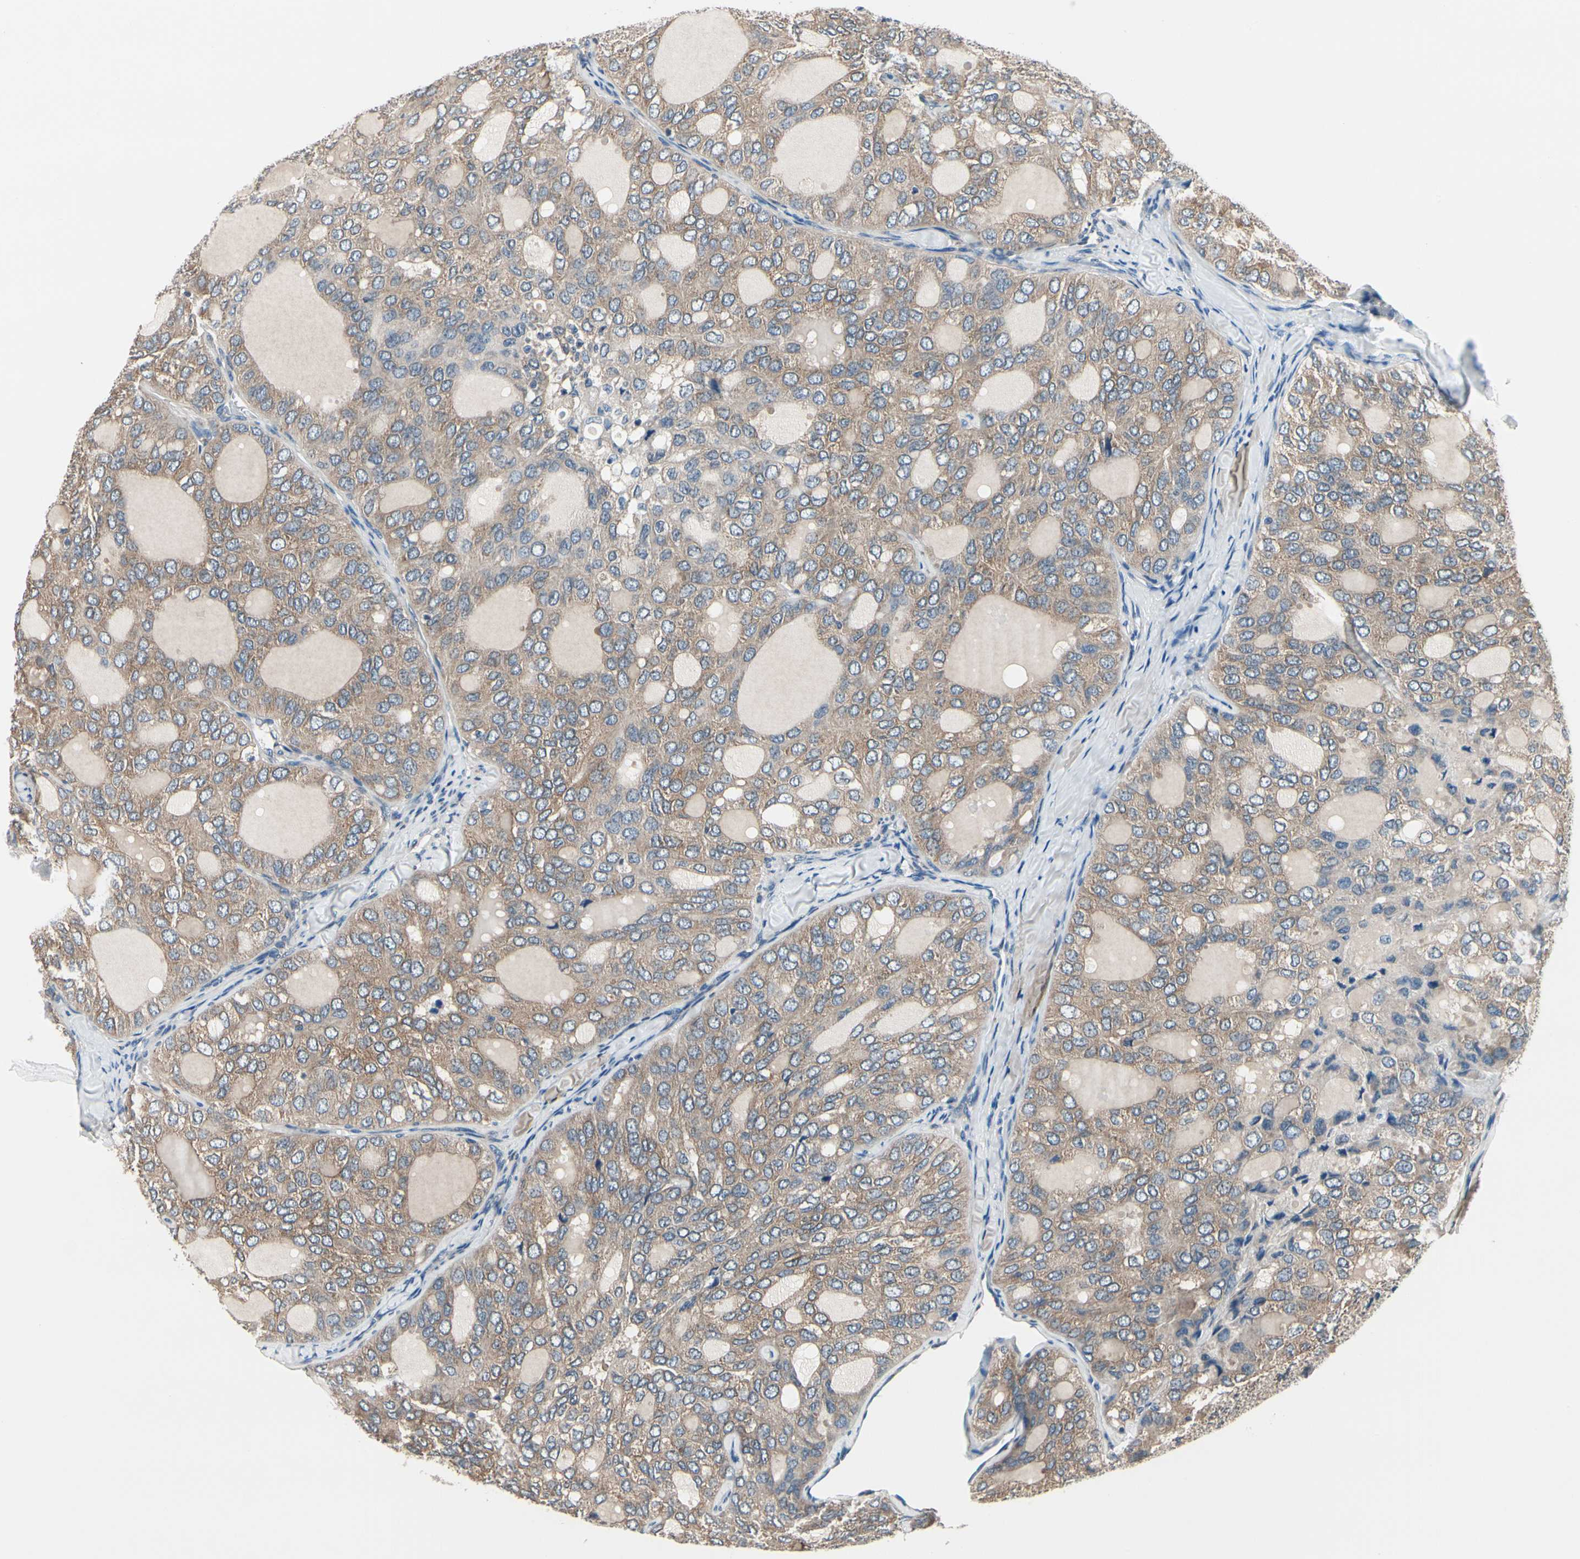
{"staining": {"intensity": "weak", "quantity": ">75%", "location": "cytoplasmic/membranous"}, "tissue": "thyroid cancer", "cell_type": "Tumor cells", "image_type": "cancer", "snomed": [{"axis": "morphology", "description": "Follicular adenoma carcinoma, NOS"}, {"axis": "topography", "description": "Thyroid gland"}], "caption": "Human thyroid cancer (follicular adenoma carcinoma) stained for a protein (brown) shows weak cytoplasmic/membranous positive positivity in approximately >75% of tumor cells.", "gene": "PRKAR2B", "patient": {"sex": "male", "age": 75}}